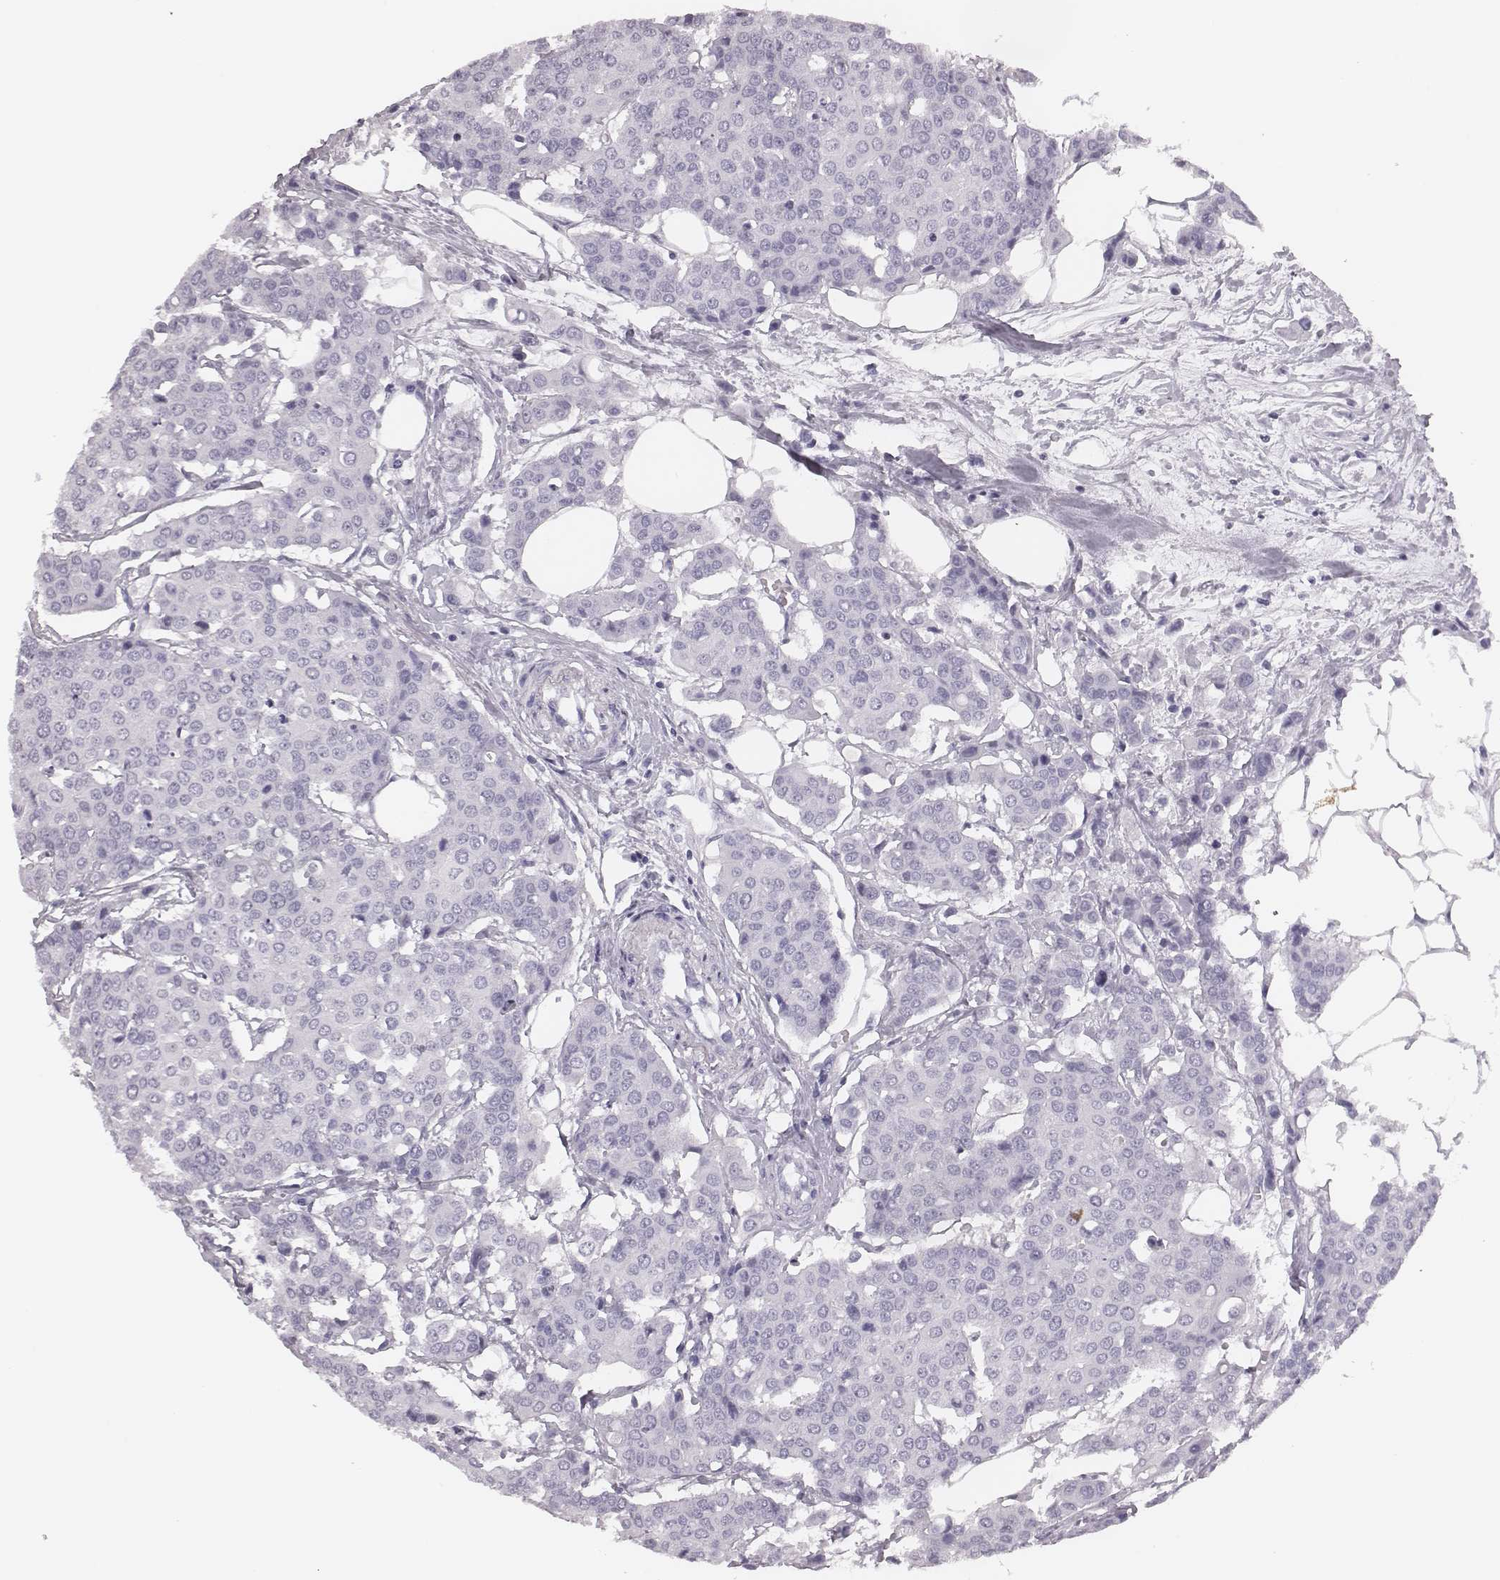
{"staining": {"intensity": "negative", "quantity": "none", "location": "none"}, "tissue": "carcinoid", "cell_type": "Tumor cells", "image_type": "cancer", "snomed": [{"axis": "morphology", "description": "Carcinoid, malignant, NOS"}, {"axis": "topography", "description": "Colon"}], "caption": "This is an immunohistochemistry (IHC) image of carcinoid. There is no staining in tumor cells.", "gene": "CSH1", "patient": {"sex": "male", "age": 81}}